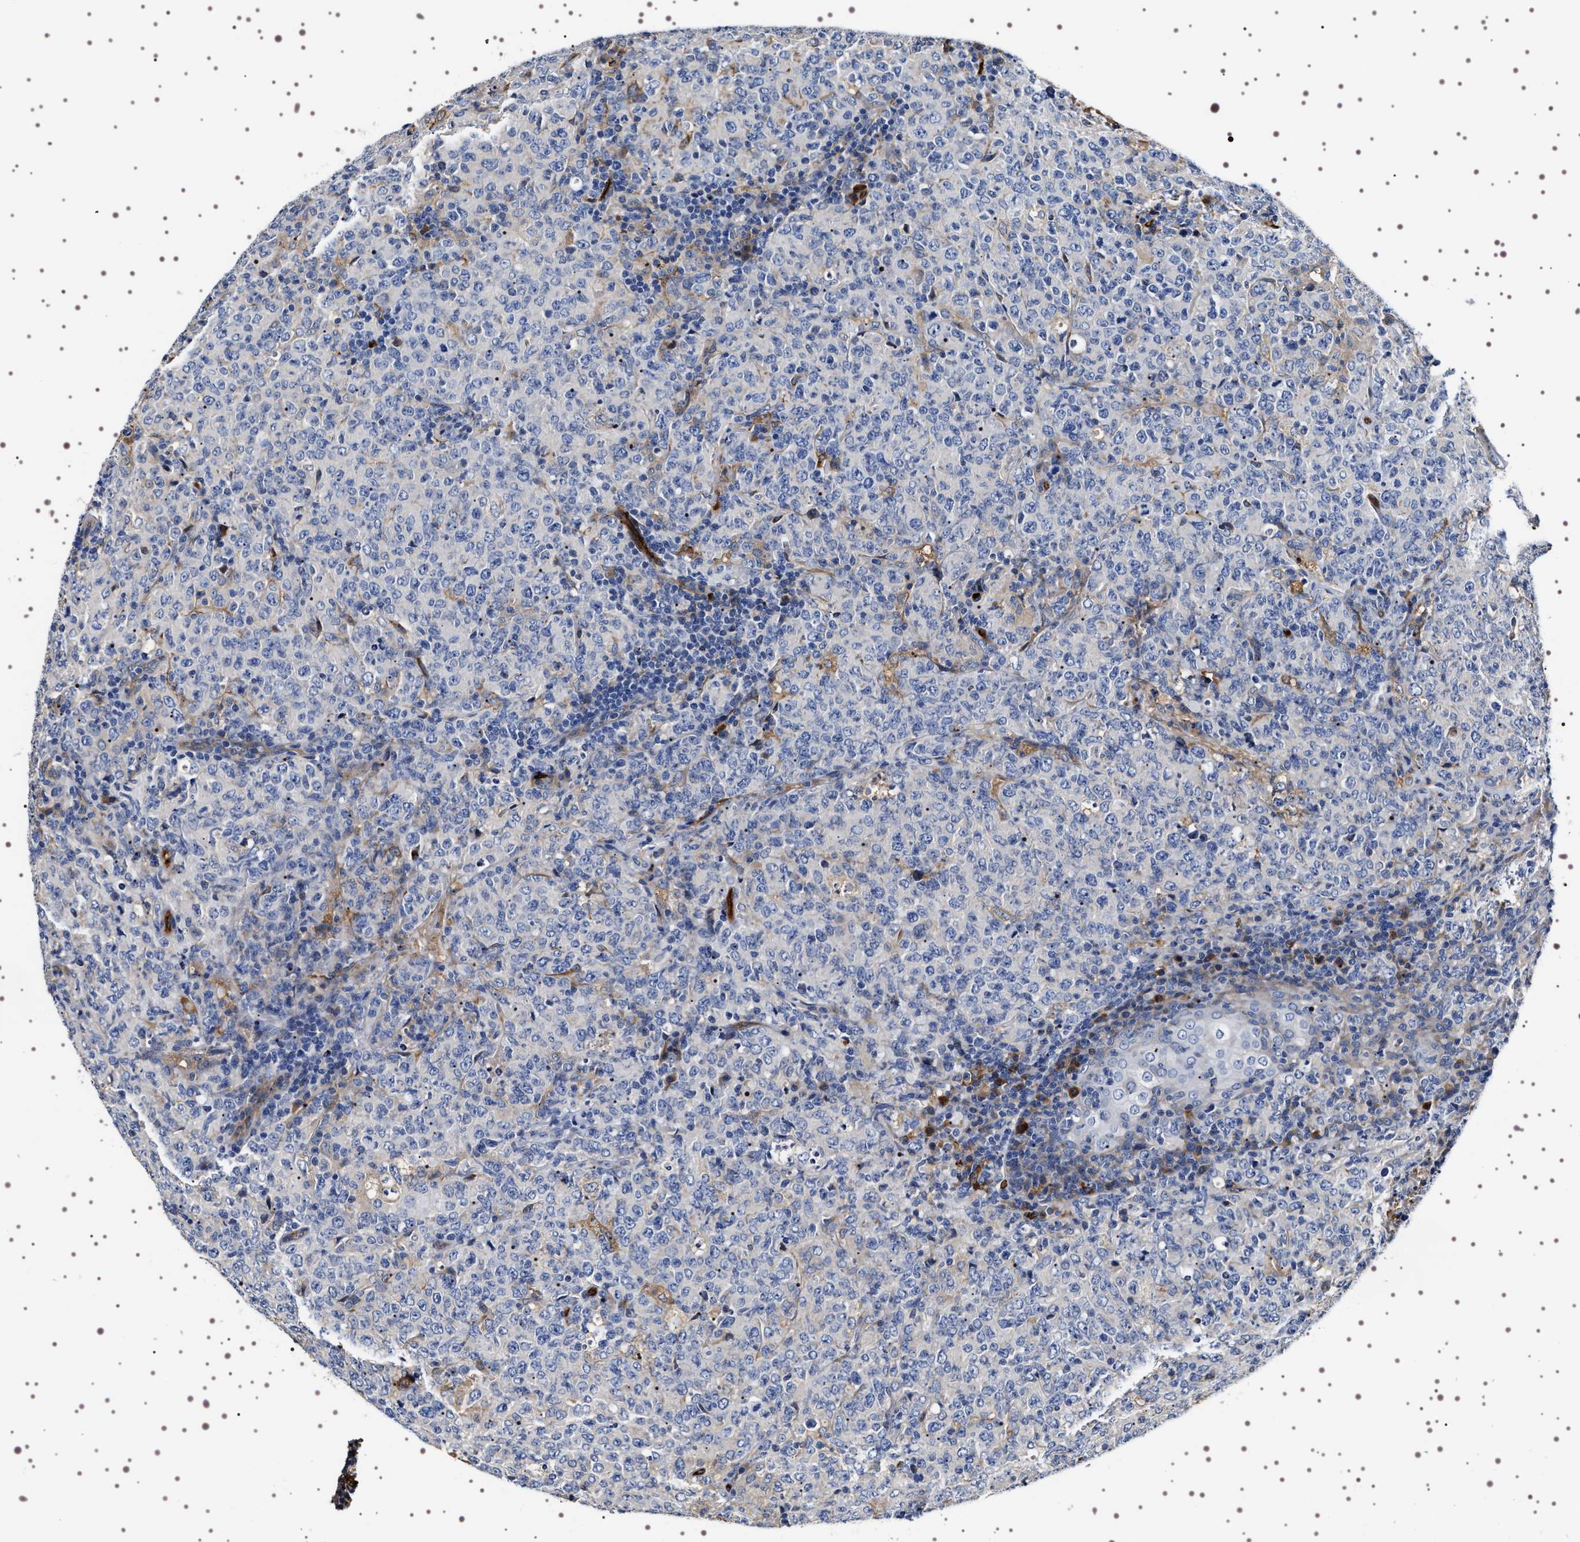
{"staining": {"intensity": "negative", "quantity": "none", "location": "none"}, "tissue": "lymphoma", "cell_type": "Tumor cells", "image_type": "cancer", "snomed": [{"axis": "morphology", "description": "Malignant lymphoma, non-Hodgkin's type, High grade"}, {"axis": "topography", "description": "Tonsil"}], "caption": "Image shows no protein expression in tumor cells of lymphoma tissue.", "gene": "ALPL", "patient": {"sex": "female", "age": 36}}